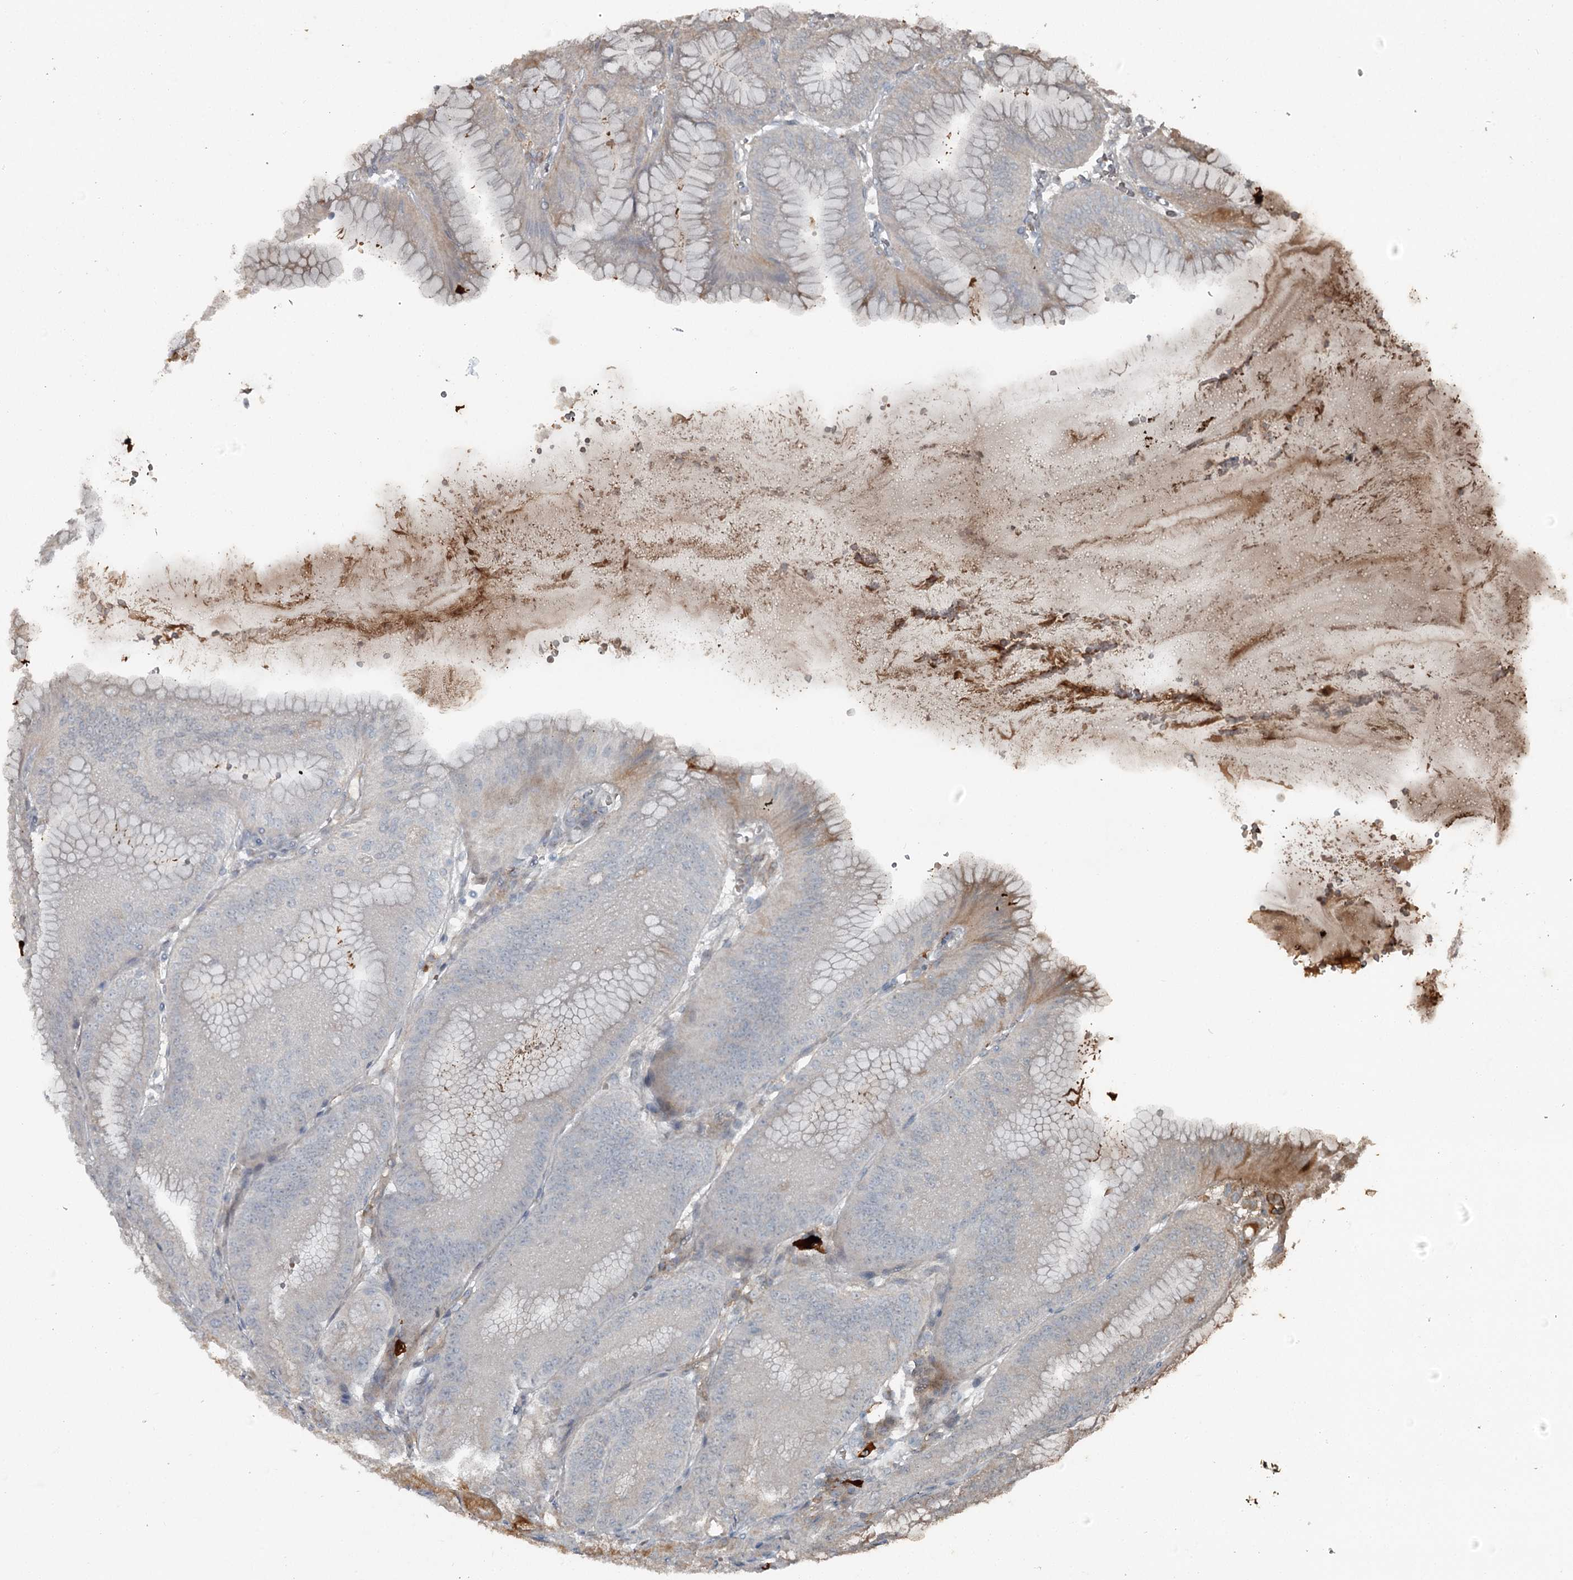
{"staining": {"intensity": "moderate", "quantity": "<25%", "location": "cytoplasmic/membranous"}, "tissue": "stomach", "cell_type": "Glandular cells", "image_type": "normal", "snomed": [{"axis": "morphology", "description": "Normal tissue, NOS"}, {"axis": "topography", "description": "Stomach, lower"}], "caption": "Immunohistochemistry (IHC) of benign stomach reveals low levels of moderate cytoplasmic/membranous positivity in about <25% of glandular cells. (Brightfield microscopy of DAB IHC at high magnification).", "gene": "SLC39A8", "patient": {"sex": "male", "age": 71}}